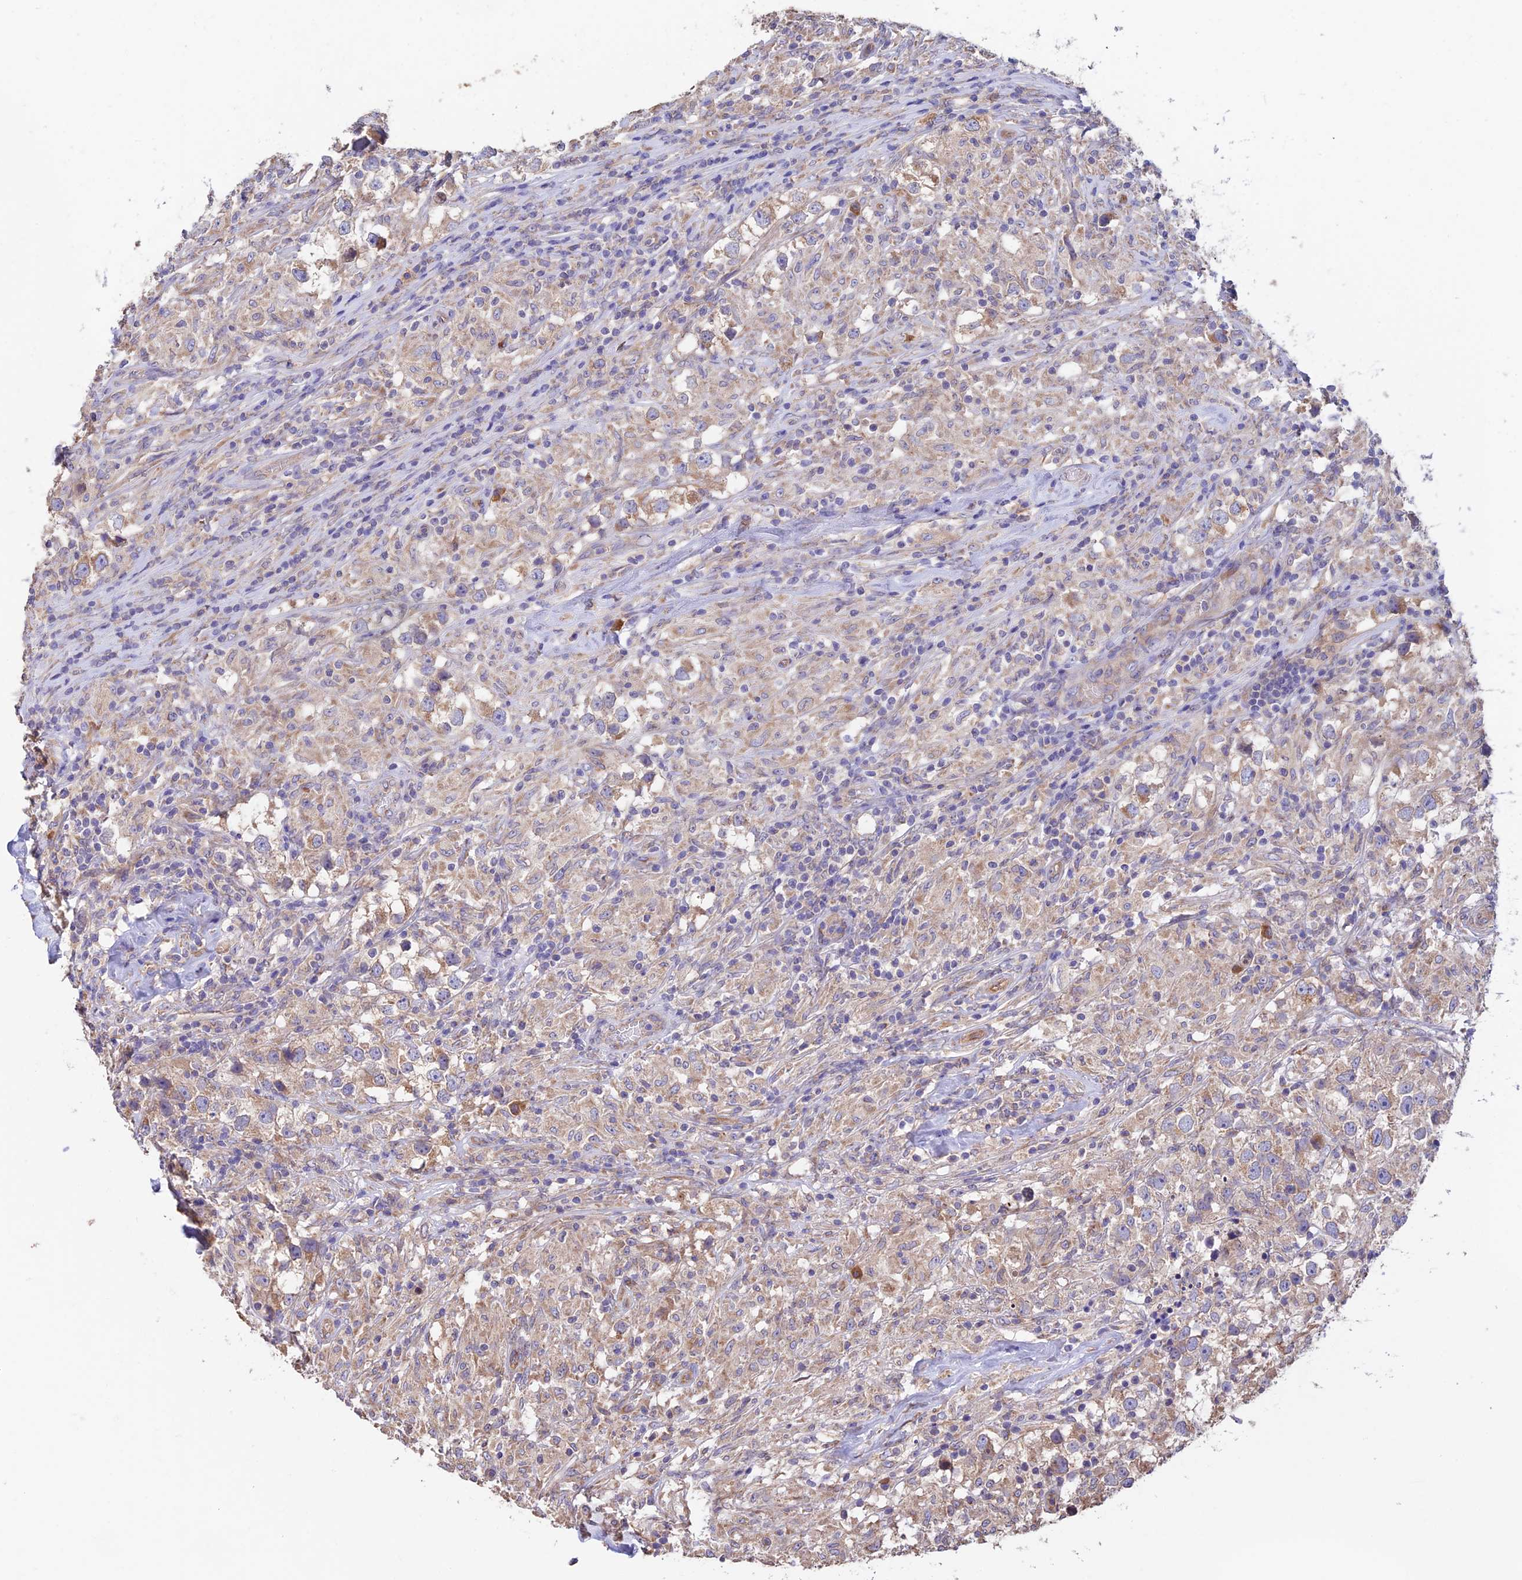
{"staining": {"intensity": "weak", "quantity": "25%-75%", "location": "cytoplasmic/membranous"}, "tissue": "testis cancer", "cell_type": "Tumor cells", "image_type": "cancer", "snomed": [{"axis": "morphology", "description": "Seminoma, NOS"}, {"axis": "topography", "description": "Testis"}], "caption": "Weak cytoplasmic/membranous positivity for a protein is seen in about 25%-75% of tumor cells of seminoma (testis) using immunohistochemistry (IHC).", "gene": "EMC3", "patient": {"sex": "male", "age": 46}}